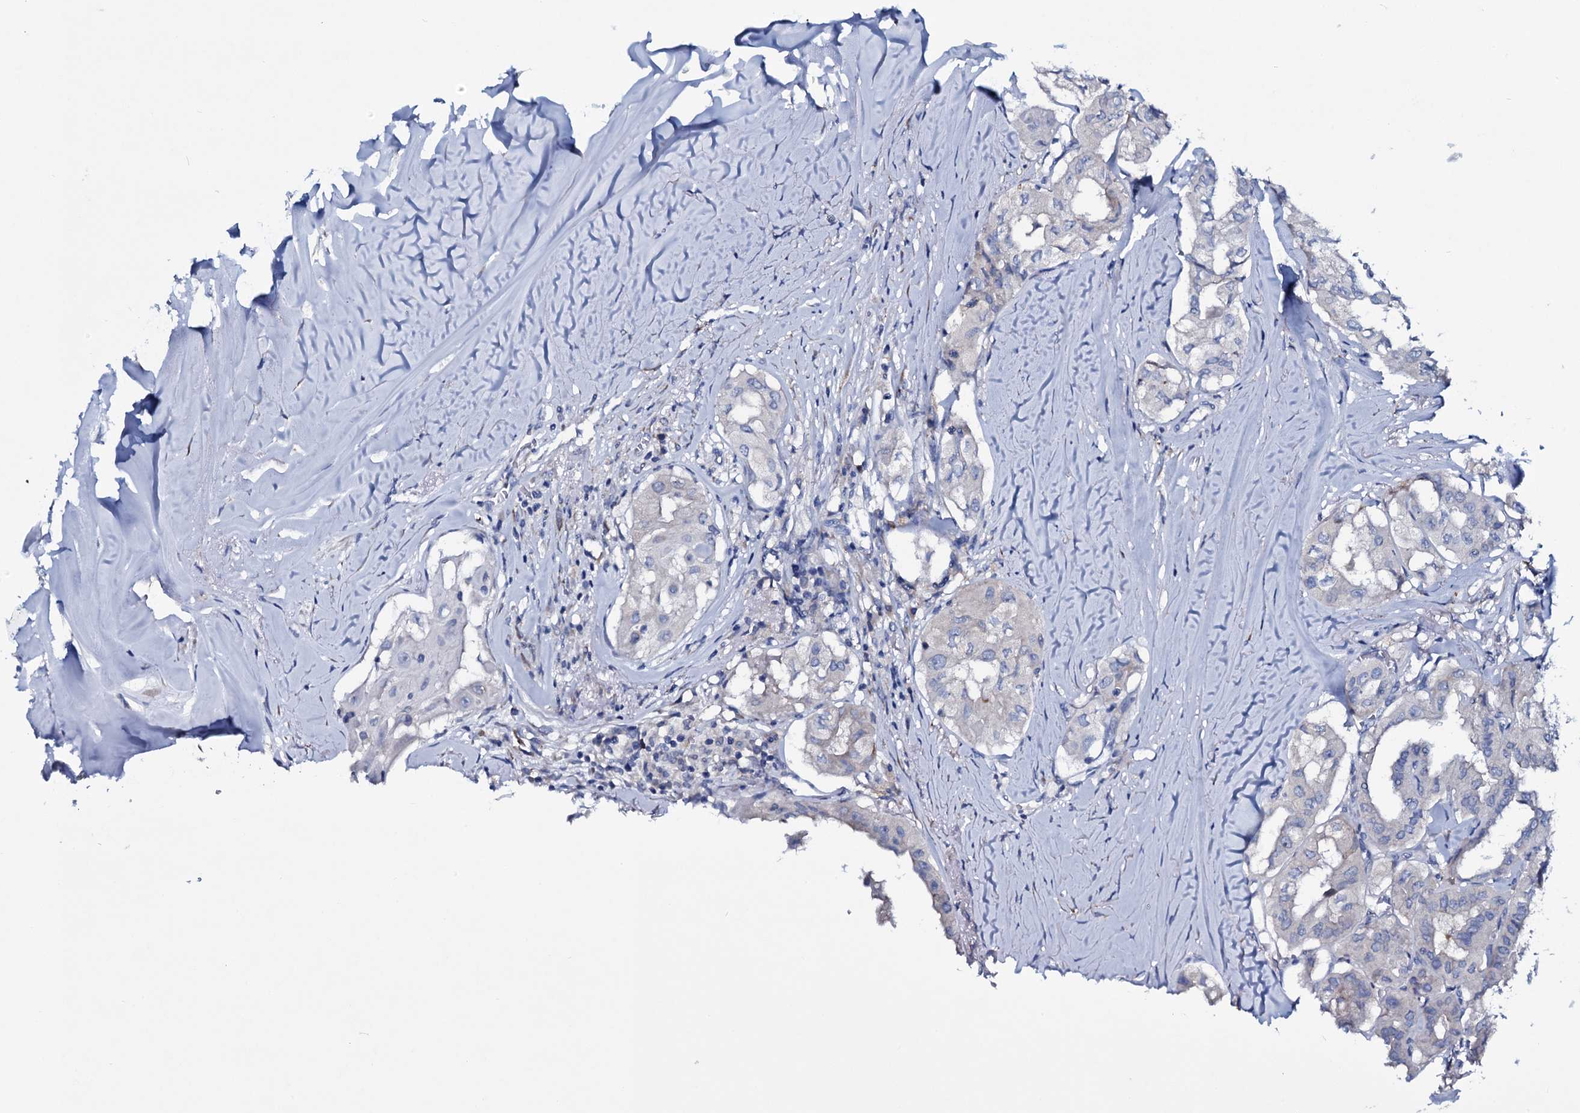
{"staining": {"intensity": "negative", "quantity": "none", "location": "none"}, "tissue": "thyroid cancer", "cell_type": "Tumor cells", "image_type": "cancer", "snomed": [{"axis": "morphology", "description": "Papillary adenocarcinoma, NOS"}, {"axis": "topography", "description": "Thyroid gland"}], "caption": "Immunohistochemical staining of papillary adenocarcinoma (thyroid) displays no significant staining in tumor cells.", "gene": "TPGS2", "patient": {"sex": "female", "age": 59}}